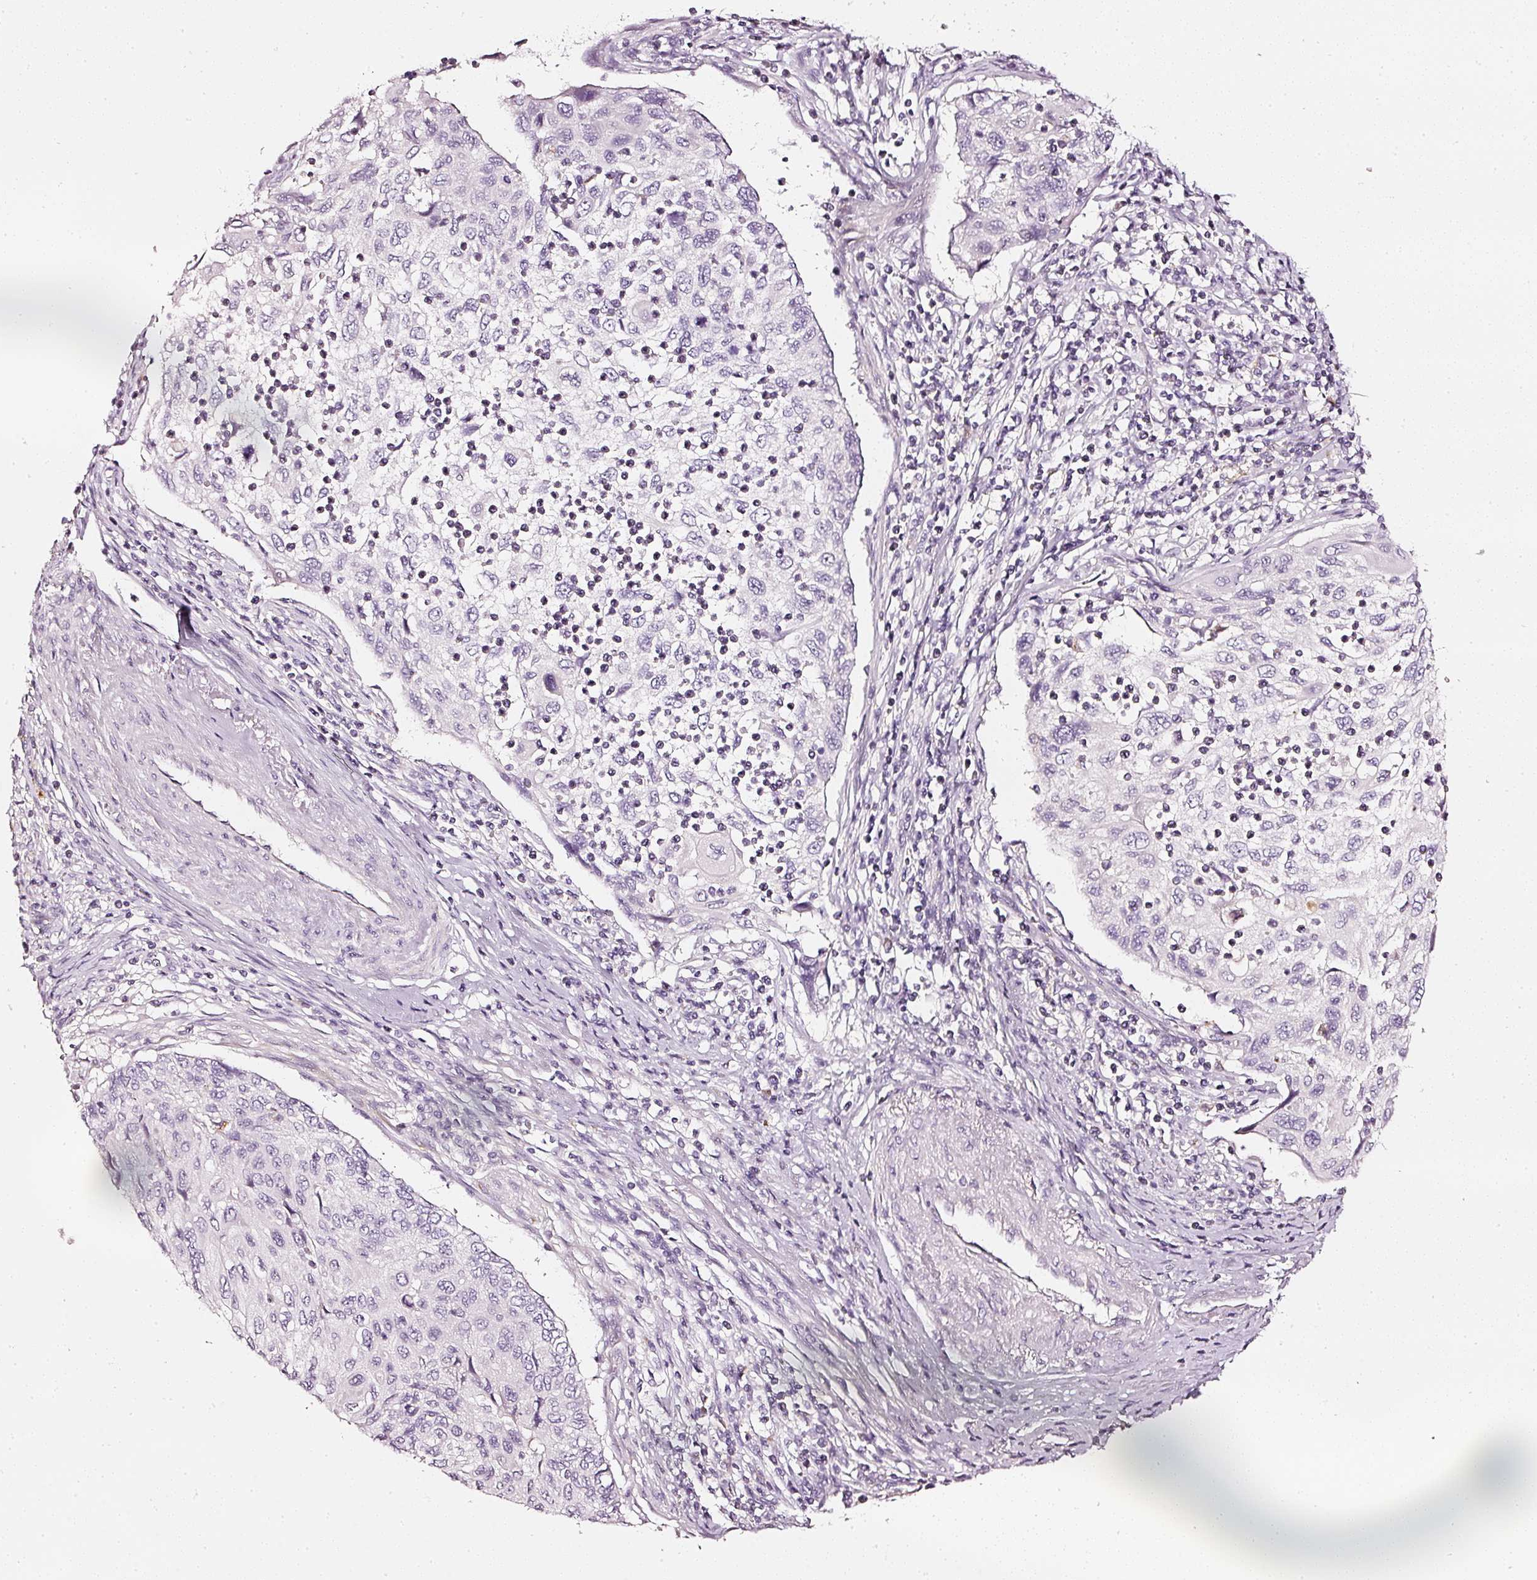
{"staining": {"intensity": "negative", "quantity": "none", "location": "none"}, "tissue": "cervical cancer", "cell_type": "Tumor cells", "image_type": "cancer", "snomed": [{"axis": "morphology", "description": "Squamous cell carcinoma, NOS"}, {"axis": "topography", "description": "Cervix"}], "caption": "The histopathology image displays no significant expression in tumor cells of cervical squamous cell carcinoma.", "gene": "CNP", "patient": {"sex": "female", "age": 70}}